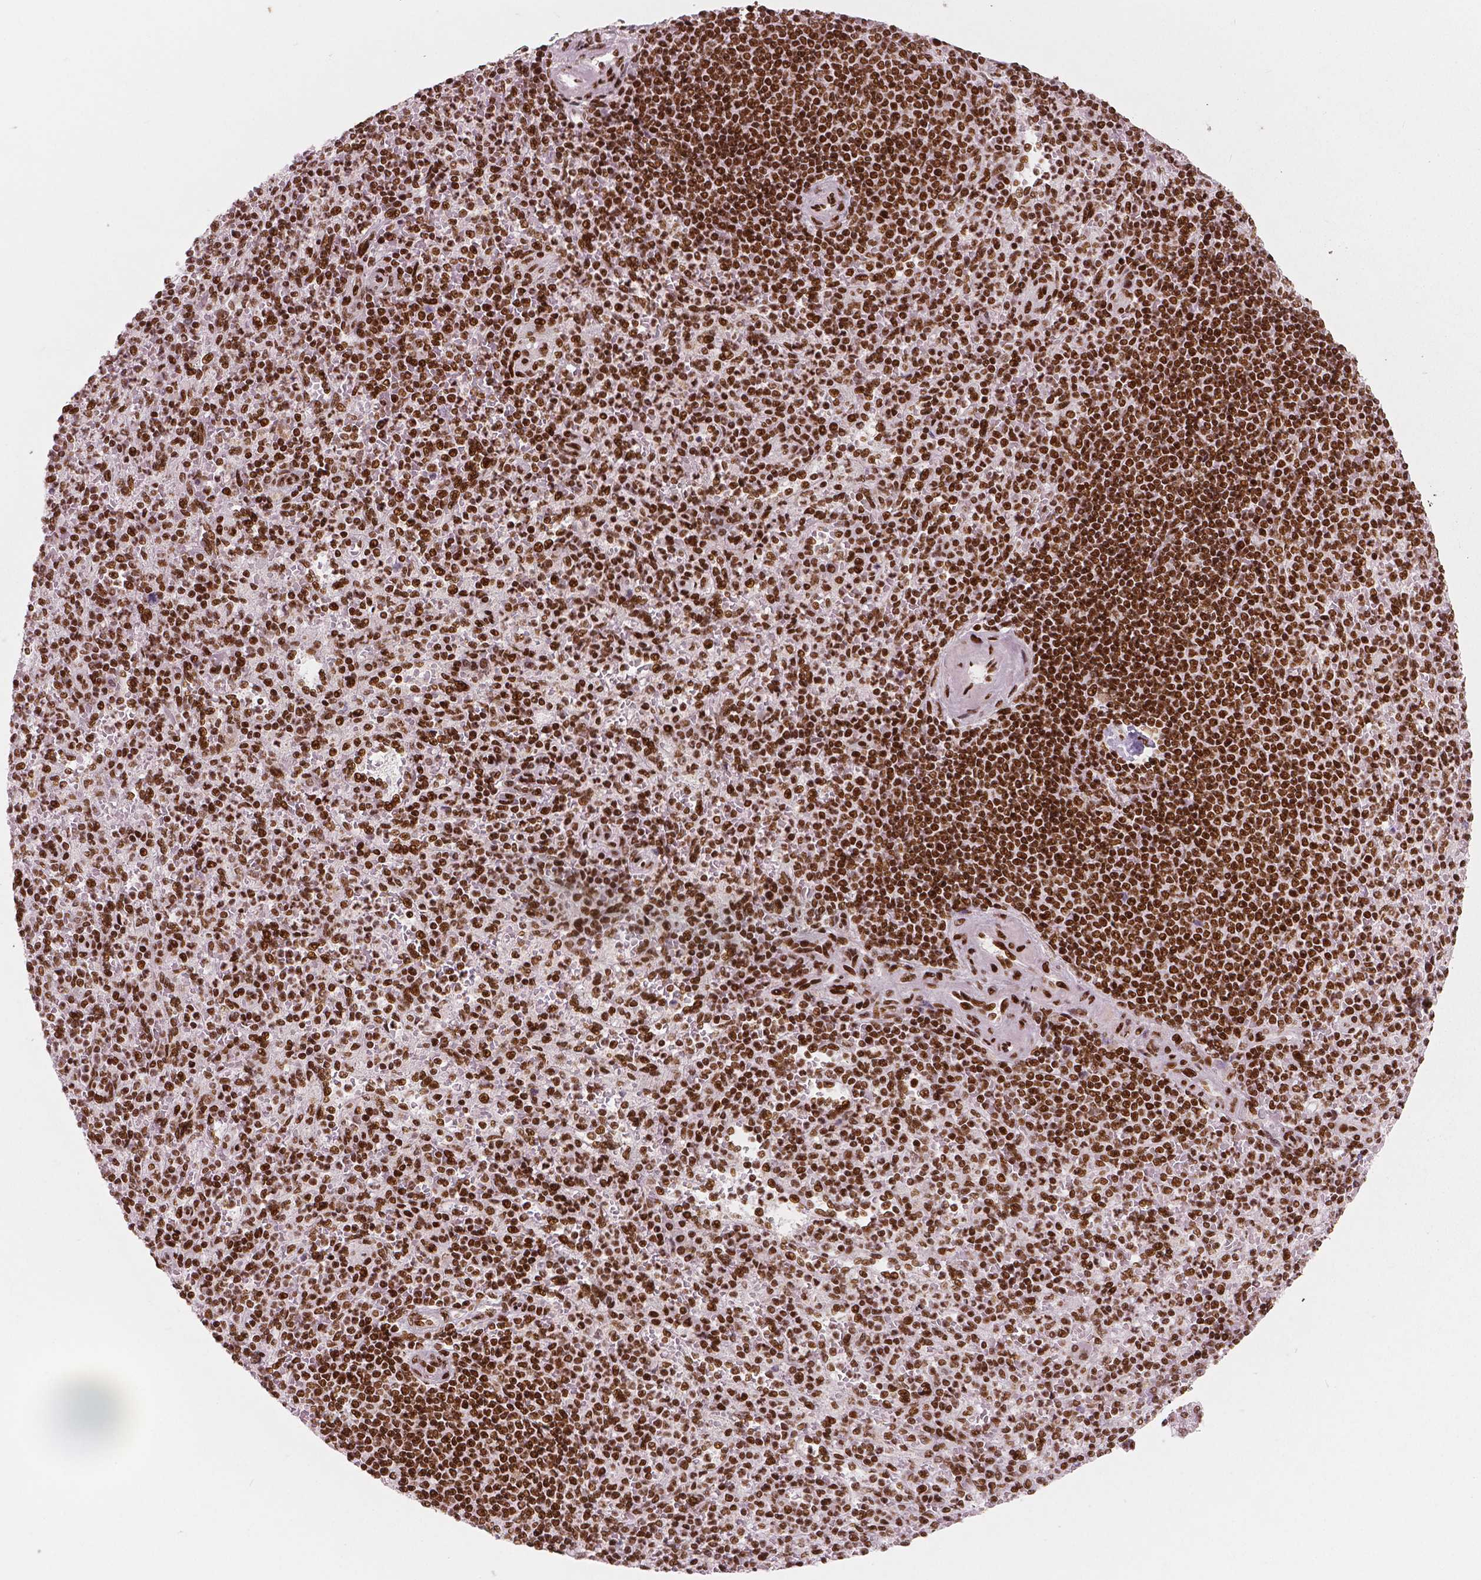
{"staining": {"intensity": "strong", "quantity": ">75%", "location": "nuclear"}, "tissue": "spleen", "cell_type": "Cells in red pulp", "image_type": "normal", "snomed": [{"axis": "morphology", "description": "Normal tissue, NOS"}, {"axis": "topography", "description": "Spleen"}], "caption": "Normal spleen was stained to show a protein in brown. There is high levels of strong nuclear expression in approximately >75% of cells in red pulp.", "gene": "BRD4", "patient": {"sex": "female", "age": 74}}